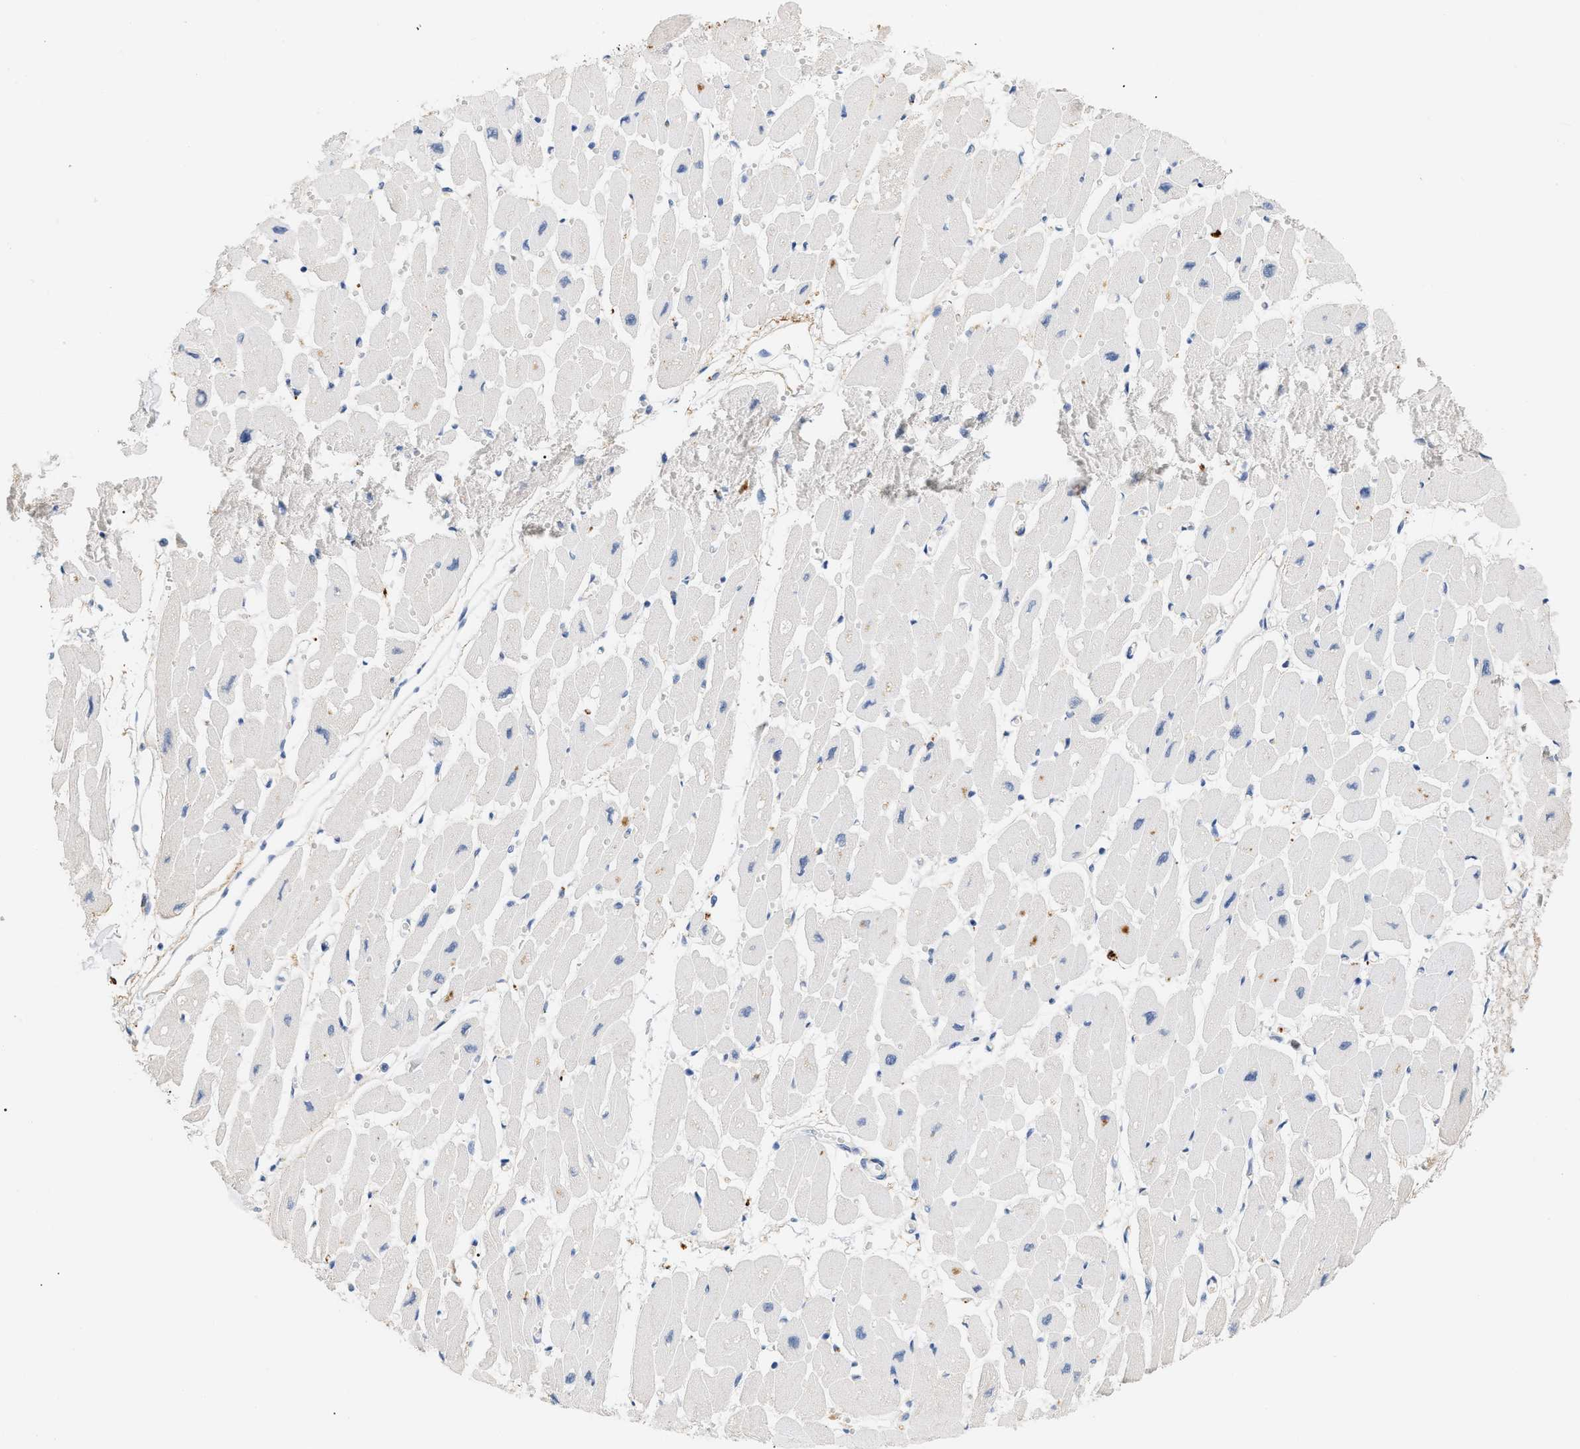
{"staining": {"intensity": "negative", "quantity": "none", "location": "none"}, "tissue": "heart muscle", "cell_type": "Cardiomyocytes", "image_type": "normal", "snomed": [{"axis": "morphology", "description": "Normal tissue, NOS"}, {"axis": "topography", "description": "Heart"}], "caption": "Immunohistochemistry (IHC) photomicrograph of normal heart muscle: human heart muscle stained with DAB exhibits no significant protein staining in cardiomyocytes.", "gene": "CFH", "patient": {"sex": "female", "age": 54}}